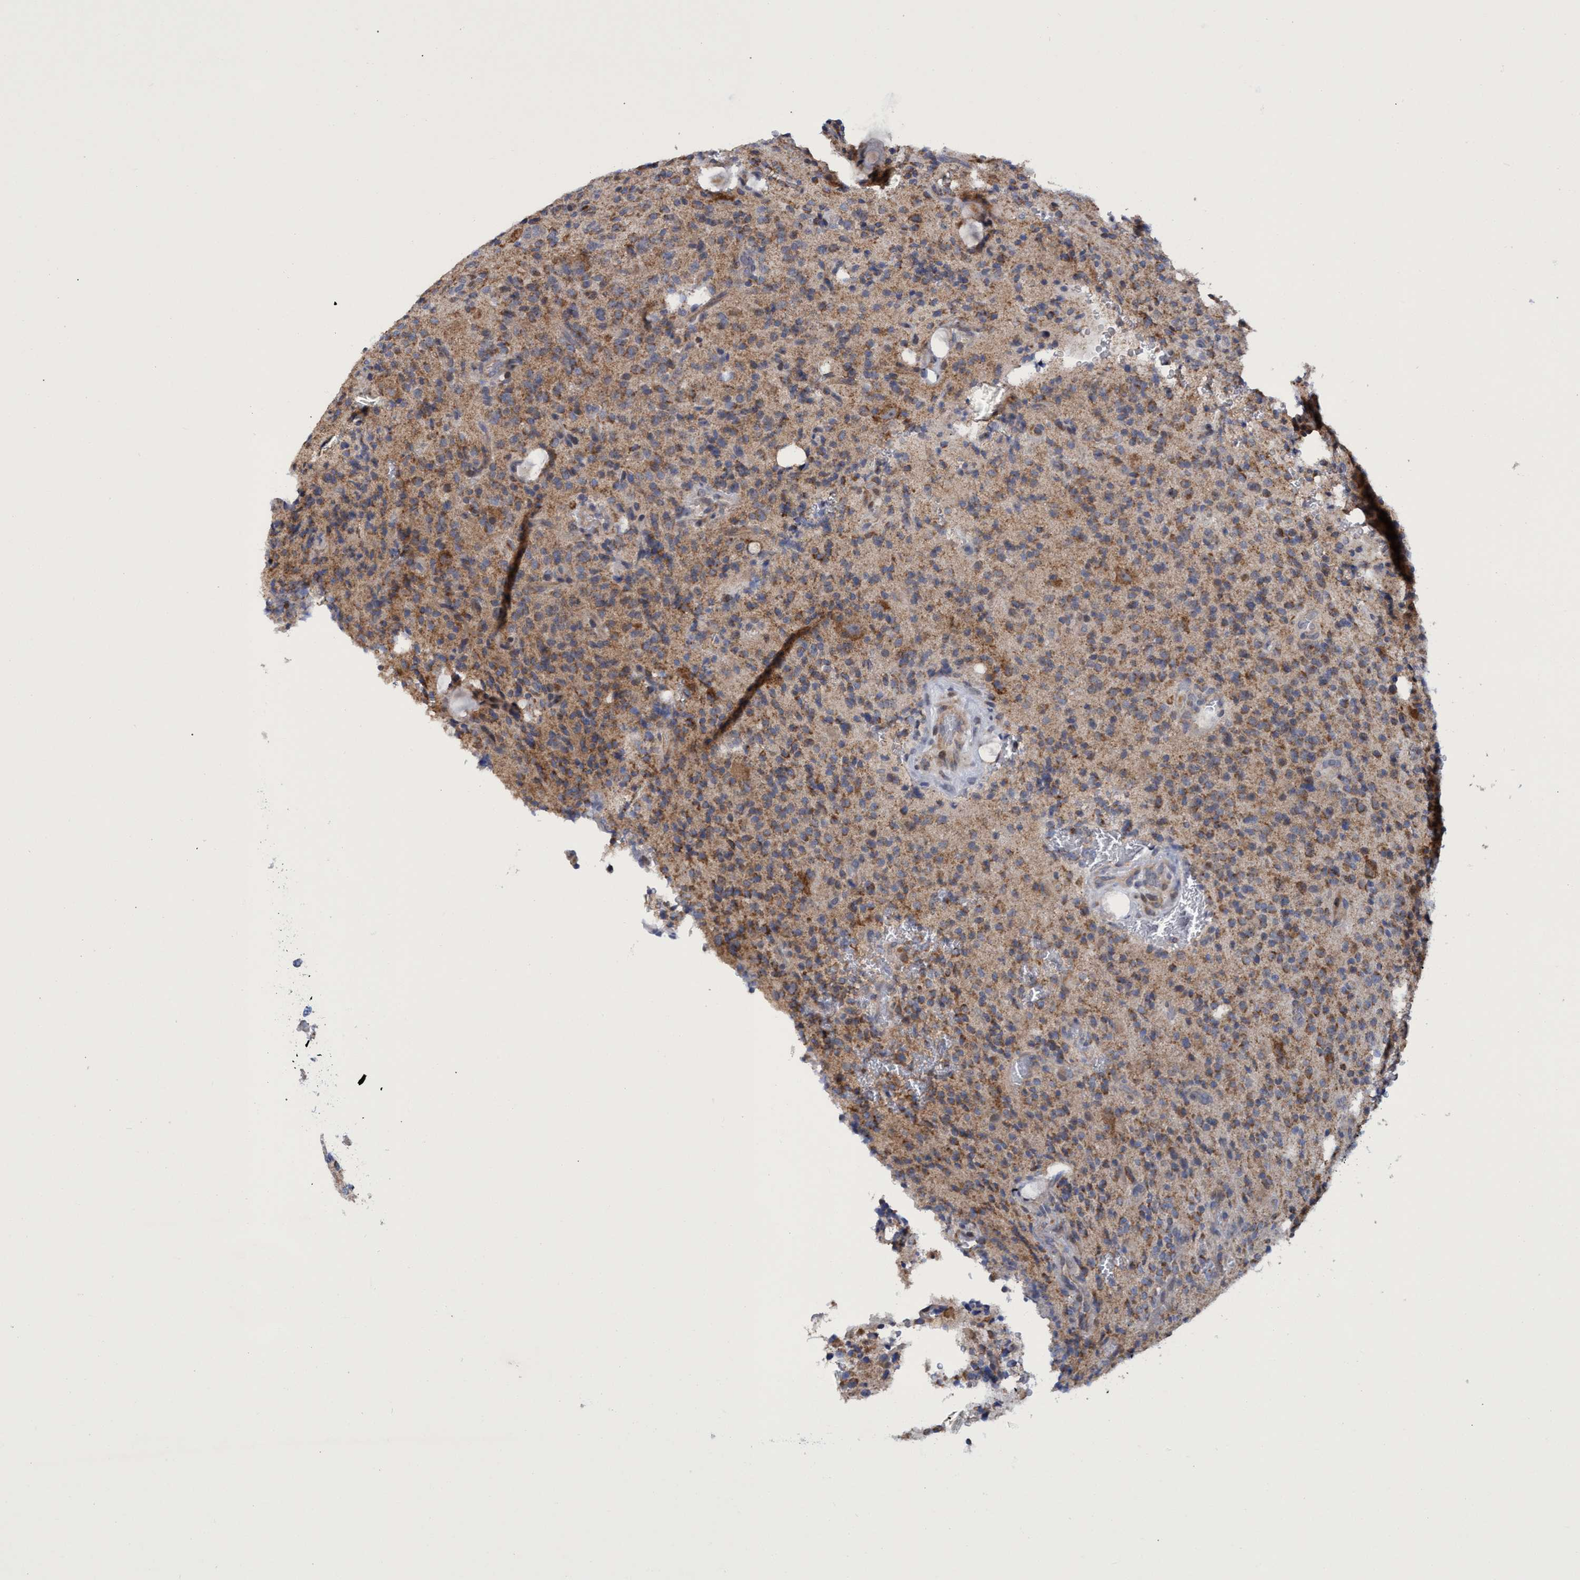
{"staining": {"intensity": "moderate", "quantity": ">75%", "location": "cytoplasmic/membranous"}, "tissue": "glioma", "cell_type": "Tumor cells", "image_type": "cancer", "snomed": [{"axis": "morphology", "description": "Glioma, malignant, High grade"}, {"axis": "topography", "description": "Brain"}], "caption": "Immunohistochemical staining of glioma shows medium levels of moderate cytoplasmic/membranous positivity in approximately >75% of tumor cells.", "gene": "NAT16", "patient": {"sex": "male", "age": 34}}